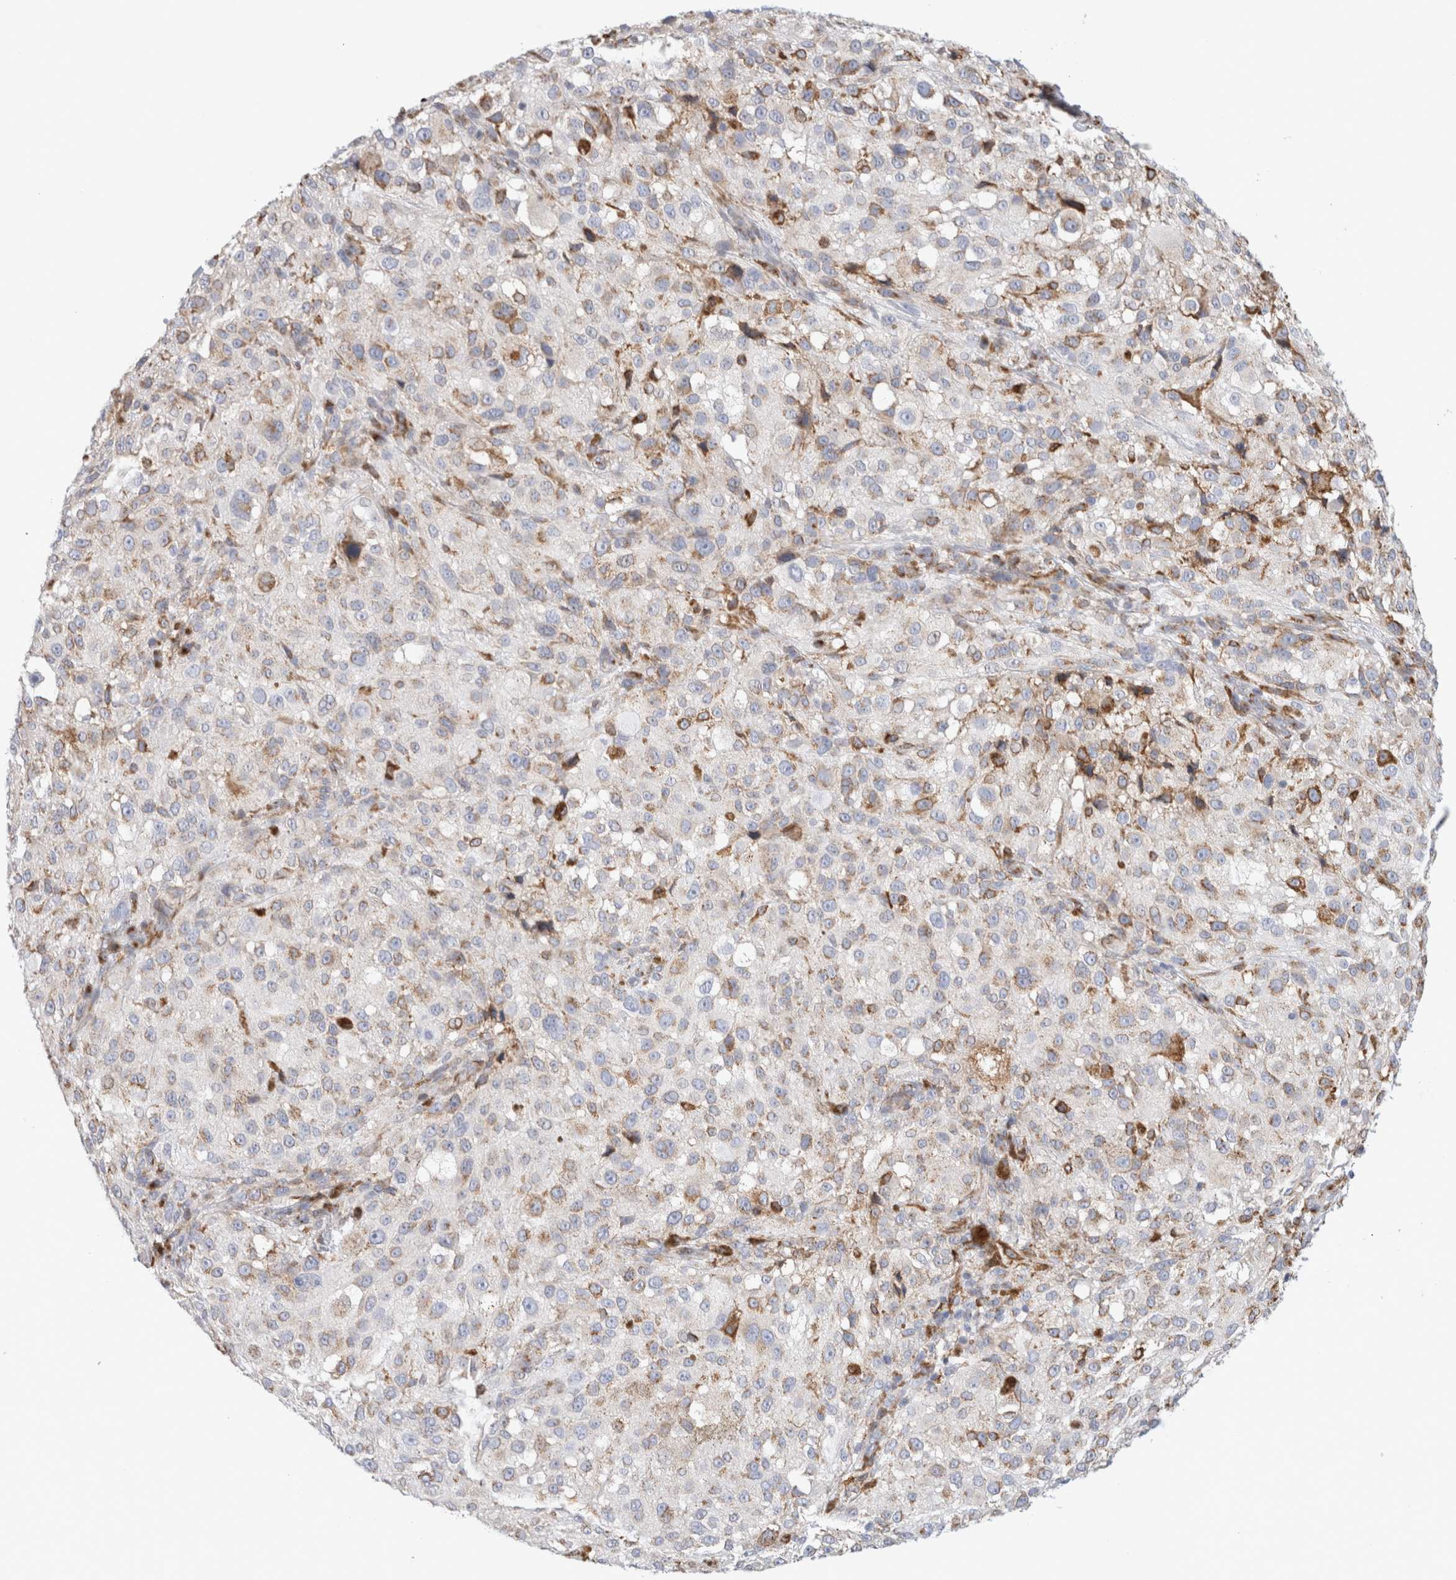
{"staining": {"intensity": "moderate", "quantity": "<25%", "location": "cytoplasmic/membranous"}, "tissue": "melanoma", "cell_type": "Tumor cells", "image_type": "cancer", "snomed": [{"axis": "morphology", "description": "Necrosis, NOS"}, {"axis": "morphology", "description": "Malignant melanoma, NOS"}, {"axis": "topography", "description": "Skin"}], "caption": "Protein staining exhibits moderate cytoplasmic/membranous positivity in approximately <25% of tumor cells in malignant melanoma.", "gene": "MCFD2", "patient": {"sex": "female", "age": 87}}